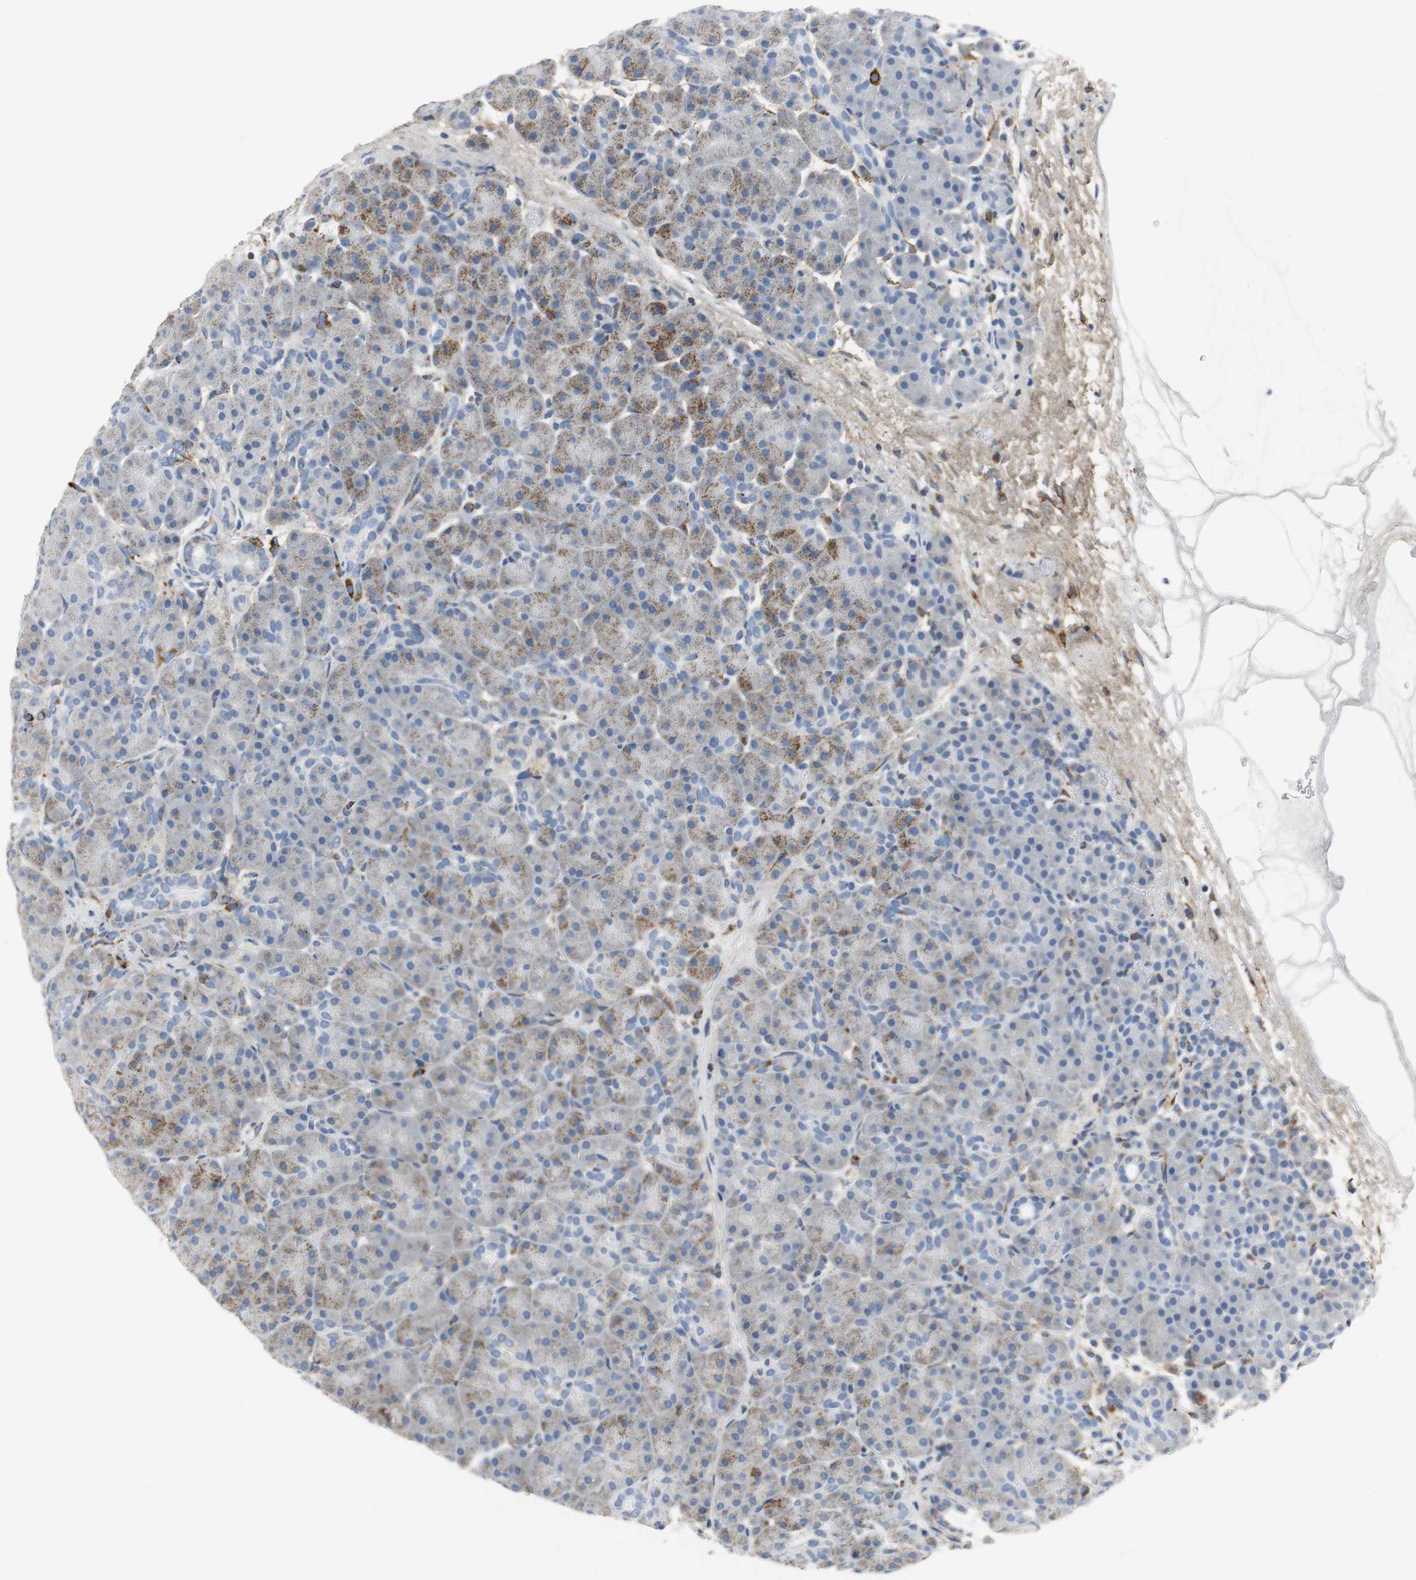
{"staining": {"intensity": "weak", "quantity": "25%-75%", "location": "cytoplasmic/membranous"}, "tissue": "pancreas", "cell_type": "Exocrine glandular cells", "image_type": "normal", "snomed": [{"axis": "morphology", "description": "Normal tissue, NOS"}, {"axis": "topography", "description": "Pancreas"}], "caption": "Protein expression analysis of normal human pancreas reveals weak cytoplasmic/membranous positivity in about 25%-75% of exocrine glandular cells. (brown staining indicates protein expression, while blue staining denotes nuclei).", "gene": "C1QTNF7", "patient": {"sex": "male", "age": 66}}